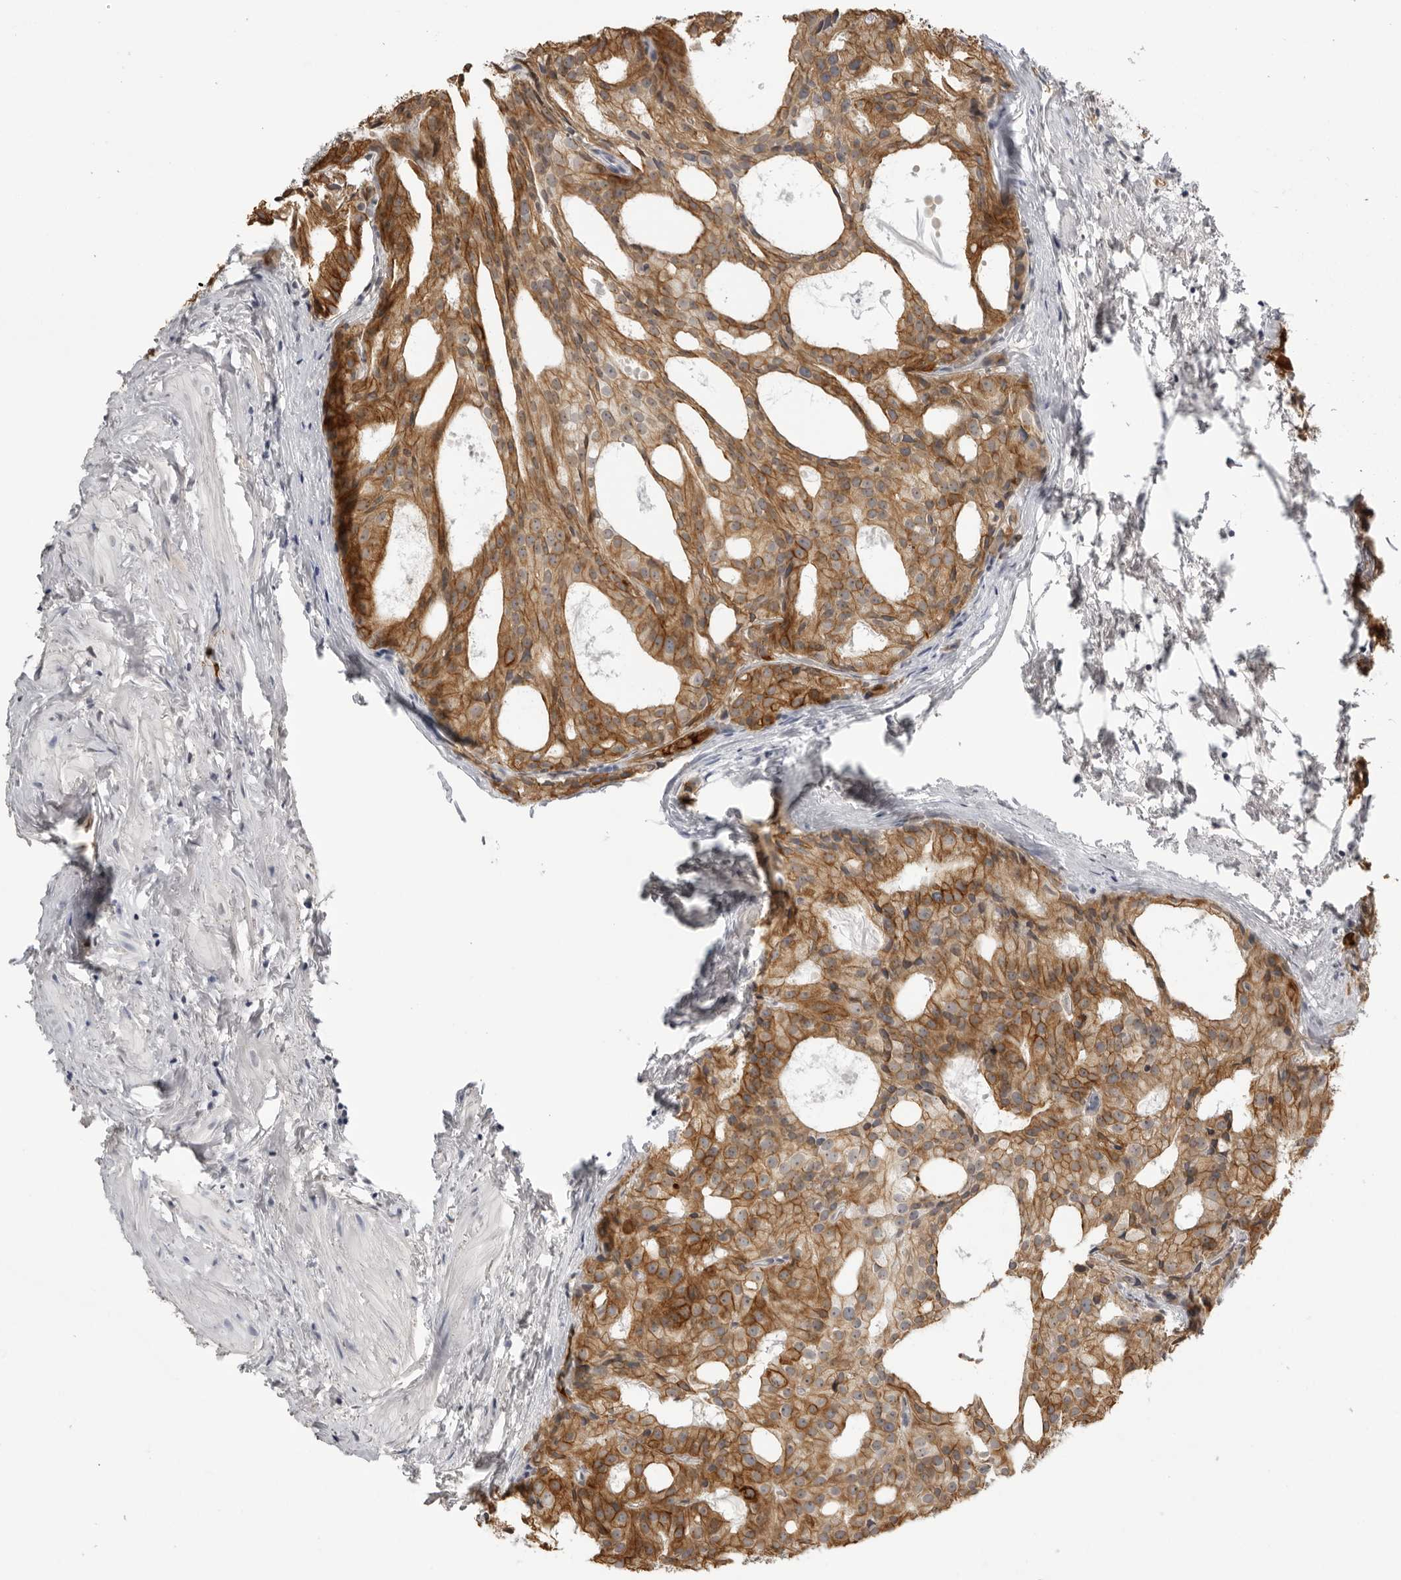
{"staining": {"intensity": "moderate", "quantity": ">75%", "location": "cytoplasmic/membranous"}, "tissue": "prostate cancer", "cell_type": "Tumor cells", "image_type": "cancer", "snomed": [{"axis": "morphology", "description": "Adenocarcinoma, Low grade"}, {"axis": "topography", "description": "Prostate"}], "caption": "Immunohistochemistry of prostate cancer (adenocarcinoma (low-grade)) demonstrates medium levels of moderate cytoplasmic/membranous expression in approximately >75% of tumor cells. The protein of interest is shown in brown color, while the nuclei are stained blue.", "gene": "SERPINF2", "patient": {"sex": "male", "age": 88}}